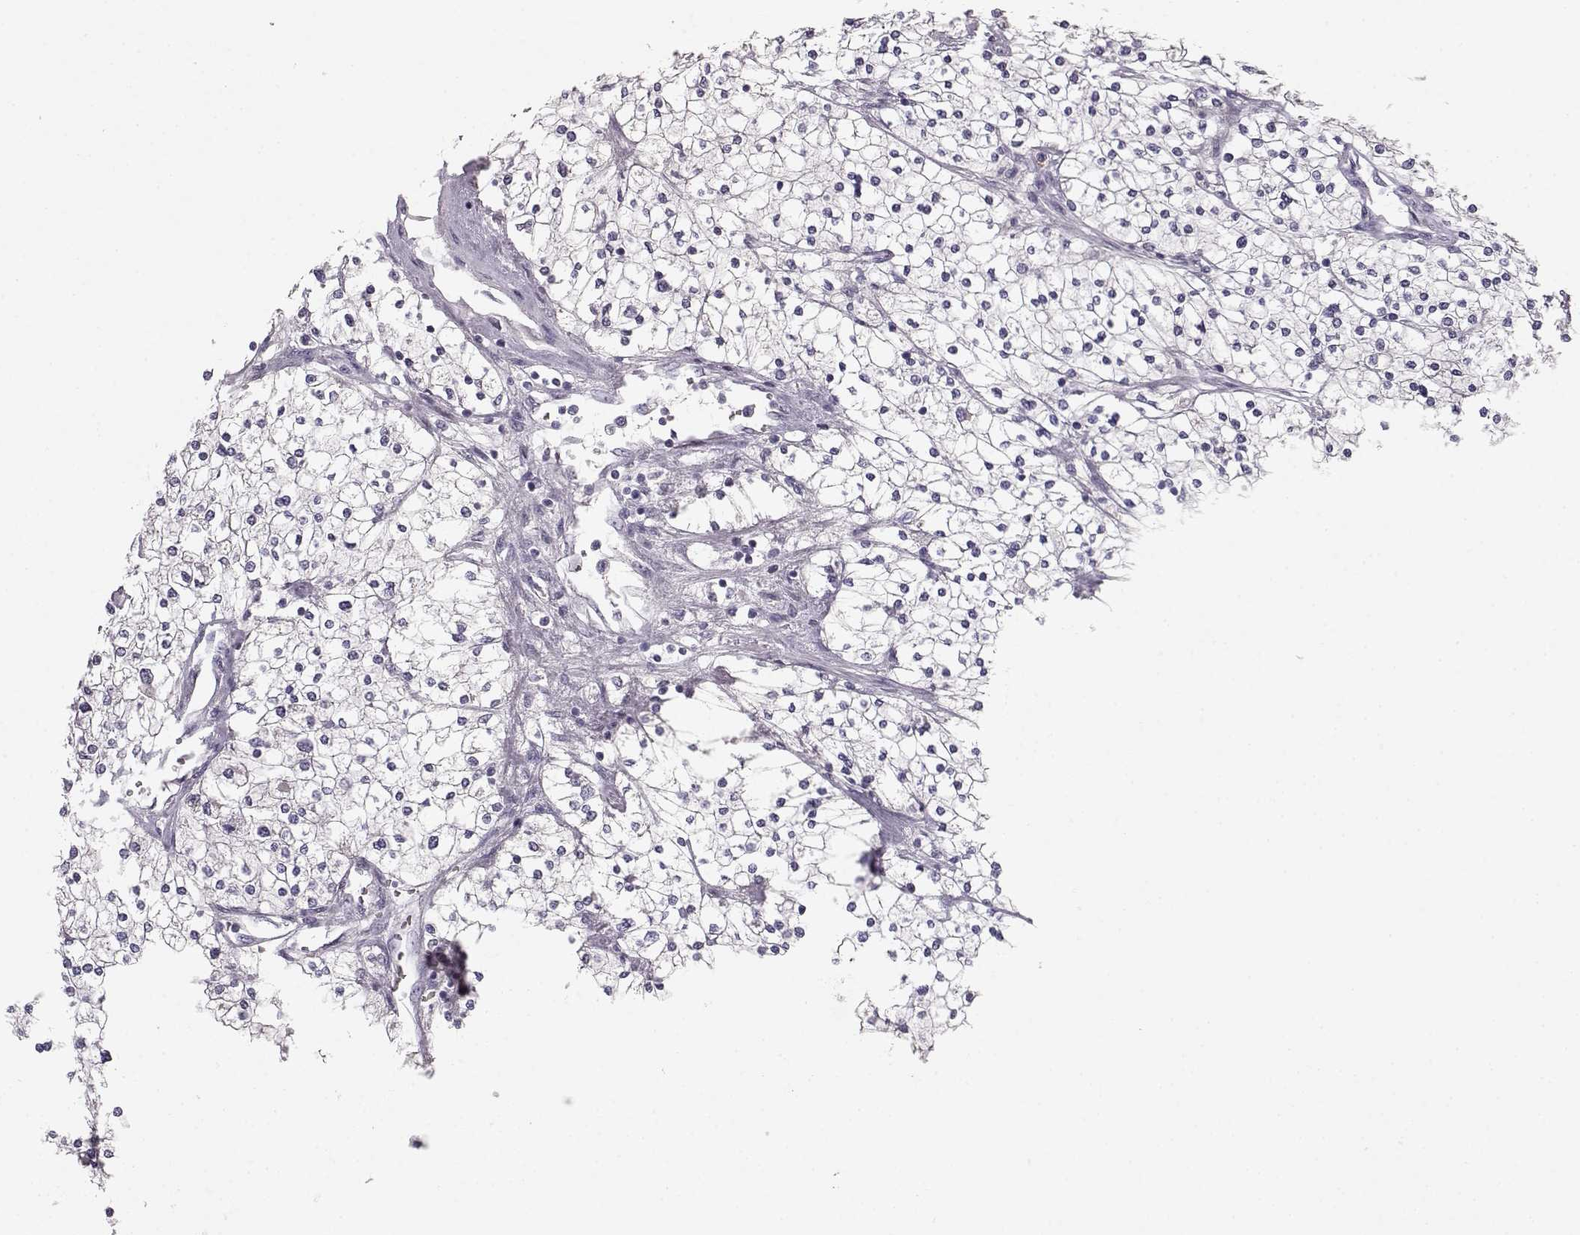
{"staining": {"intensity": "negative", "quantity": "none", "location": "none"}, "tissue": "renal cancer", "cell_type": "Tumor cells", "image_type": "cancer", "snomed": [{"axis": "morphology", "description": "Adenocarcinoma, NOS"}, {"axis": "topography", "description": "Kidney"}], "caption": "Human renal cancer (adenocarcinoma) stained for a protein using immunohistochemistry shows no staining in tumor cells.", "gene": "BFSP2", "patient": {"sex": "male", "age": 80}}